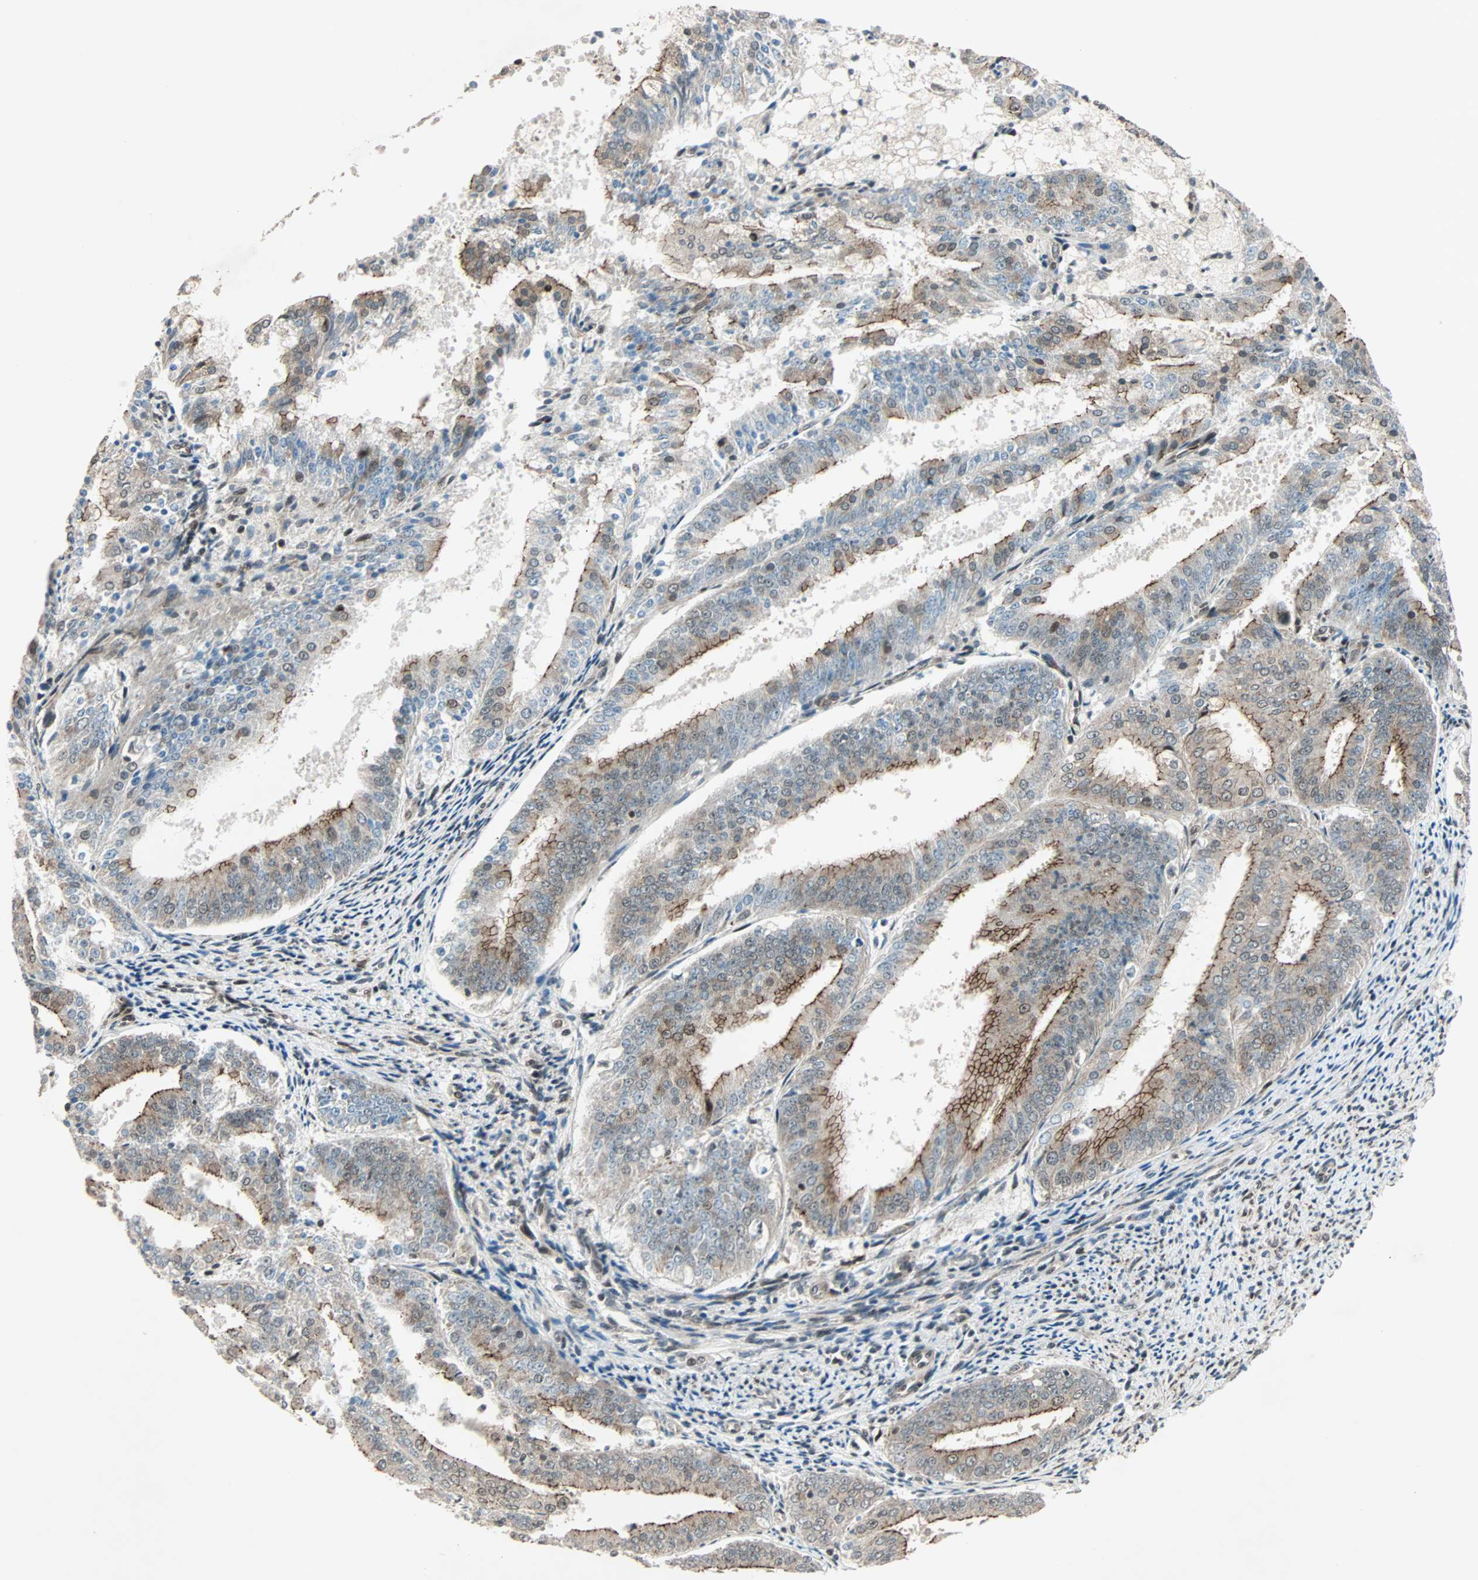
{"staining": {"intensity": "moderate", "quantity": "<25%", "location": "cytoplasmic/membranous,nuclear"}, "tissue": "endometrial cancer", "cell_type": "Tumor cells", "image_type": "cancer", "snomed": [{"axis": "morphology", "description": "Adenocarcinoma, NOS"}, {"axis": "topography", "description": "Endometrium"}], "caption": "Protein staining reveals moderate cytoplasmic/membranous and nuclear positivity in approximately <25% of tumor cells in endometrial cancer (adenocarcinoma).", "gene": "CBX4", "patient": {"sex": "female", "age": 63}}